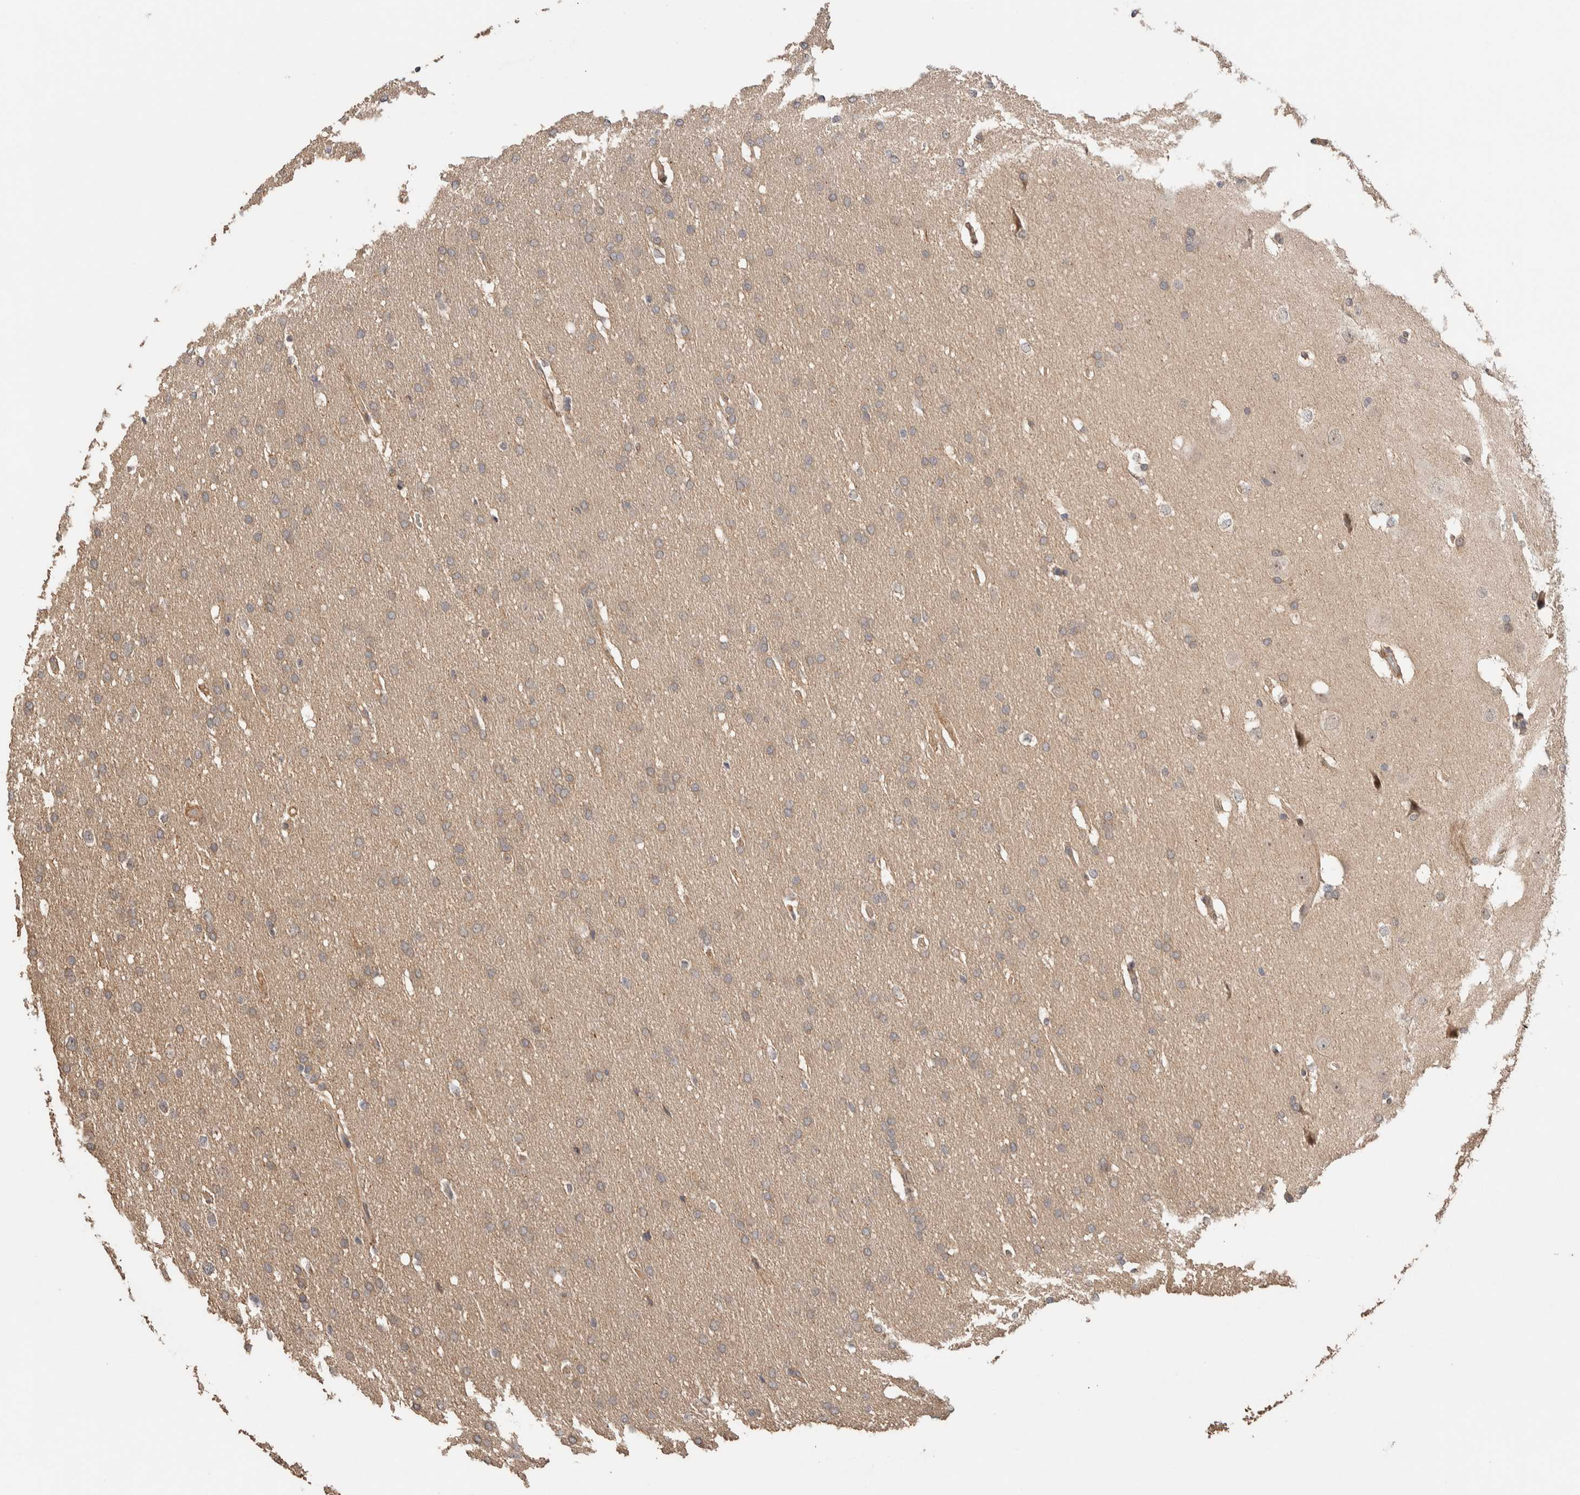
{"staining": {"intensity": "weak", "quantity": ">75%", "location": "cytoplasmic/membranous"}, "tissue": "glioma", "cell_type": "Tumor cells", "image_type": "cancer", "snomed": [{"axis": "morphology", "description": "Glioma, malignant, Low grade"}, {"axis": "topography", "description": "Brain"}], "caption": "Human low-grade glioma (malignant) stained with a protein marker displays weak staining in tumor cells.", "gene": "PRDM15", "patient": {"sex": "female", "age": 37}}